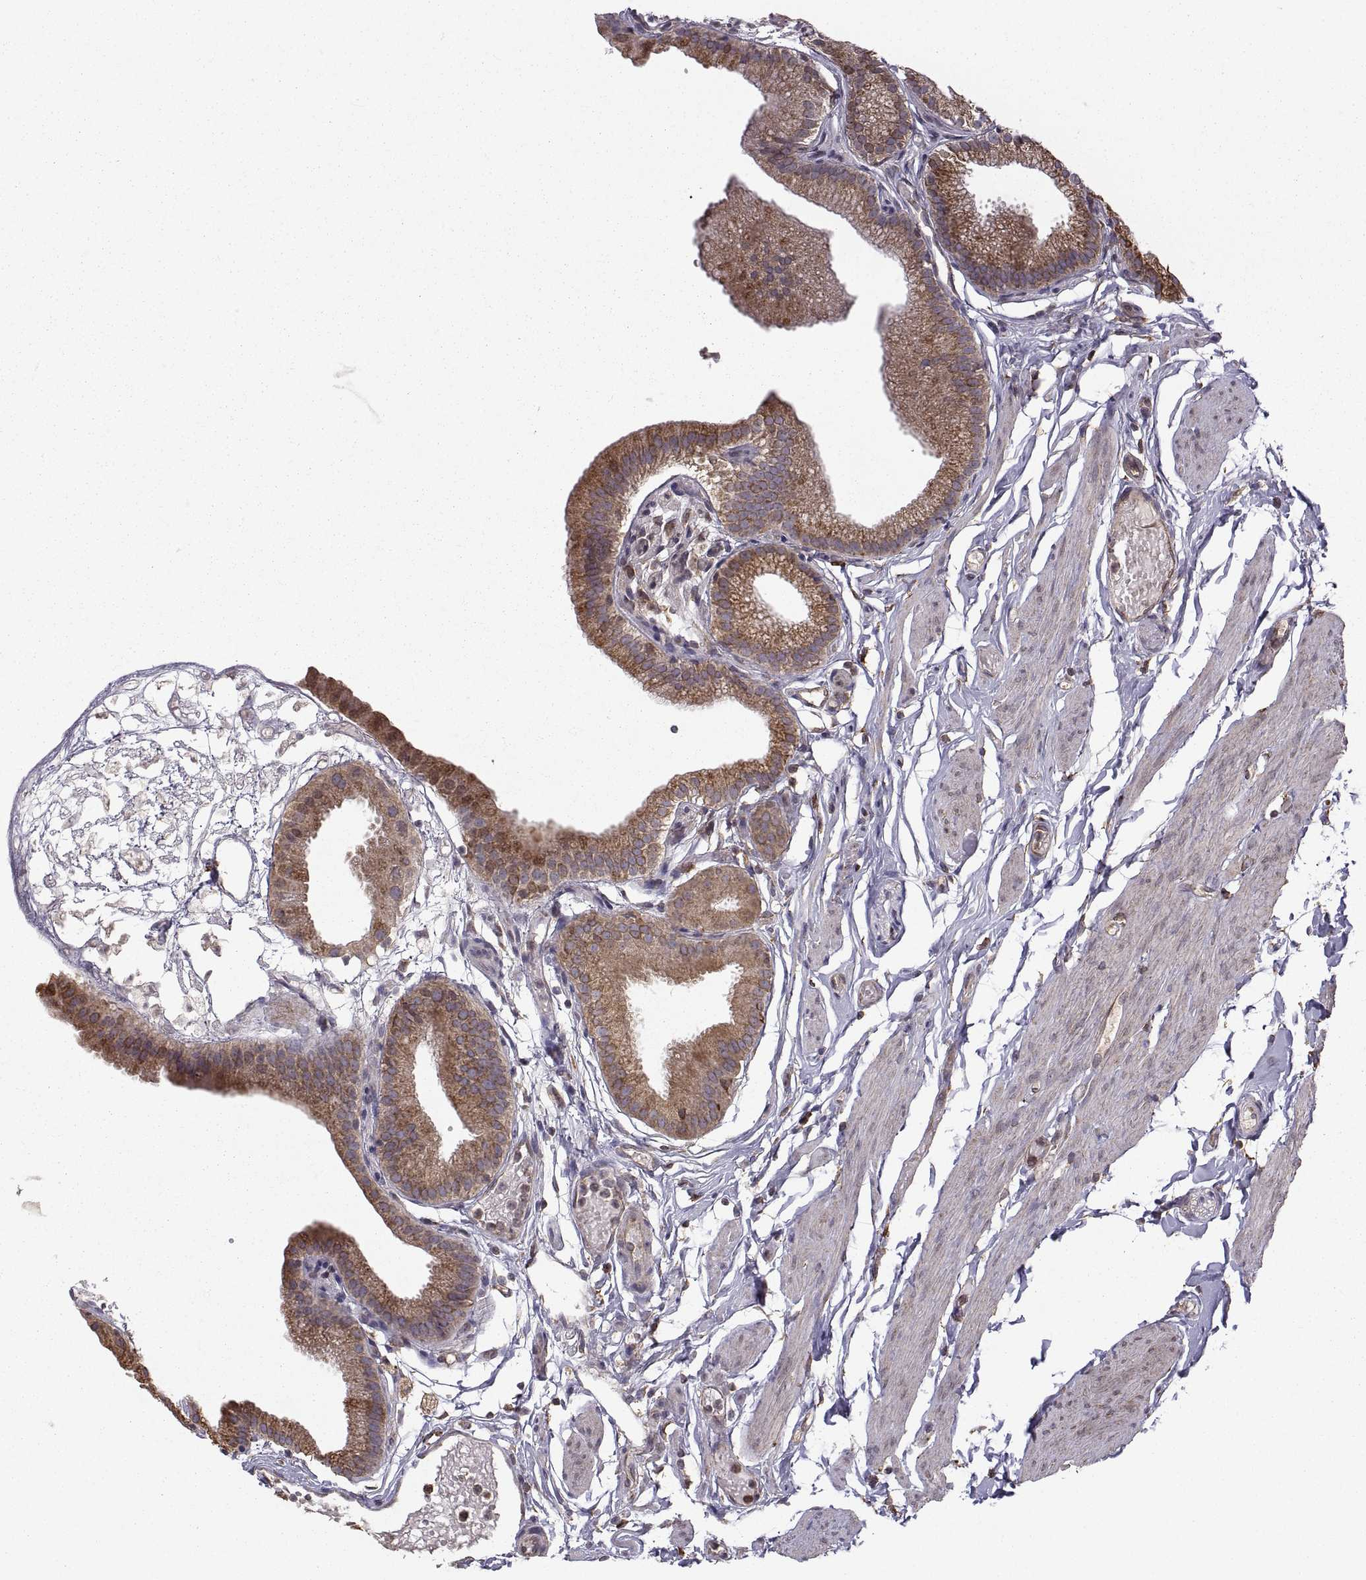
{"staining": {"intensity": "moderate", "quantity": ">75%", "location": "cytoplasmic/membranous"}, "tissue": "gallbladder", "cell_type": "Glandular cells", "image_type": "normal", "snomed": [{"axis": "morphology", "description": "Normal tissue, NOS"}, {"axis": "topography", "description": "Gallbladder"}], "caption": "Gallbladder stained for a protein exhibits moderate cytoplasmic/membranous positivity in glandular cells. (Brightfield microscopy of DAB IHC at high magnification).", "gene": "PDIA3", "patient": {"sex": "female", "age": 45}}